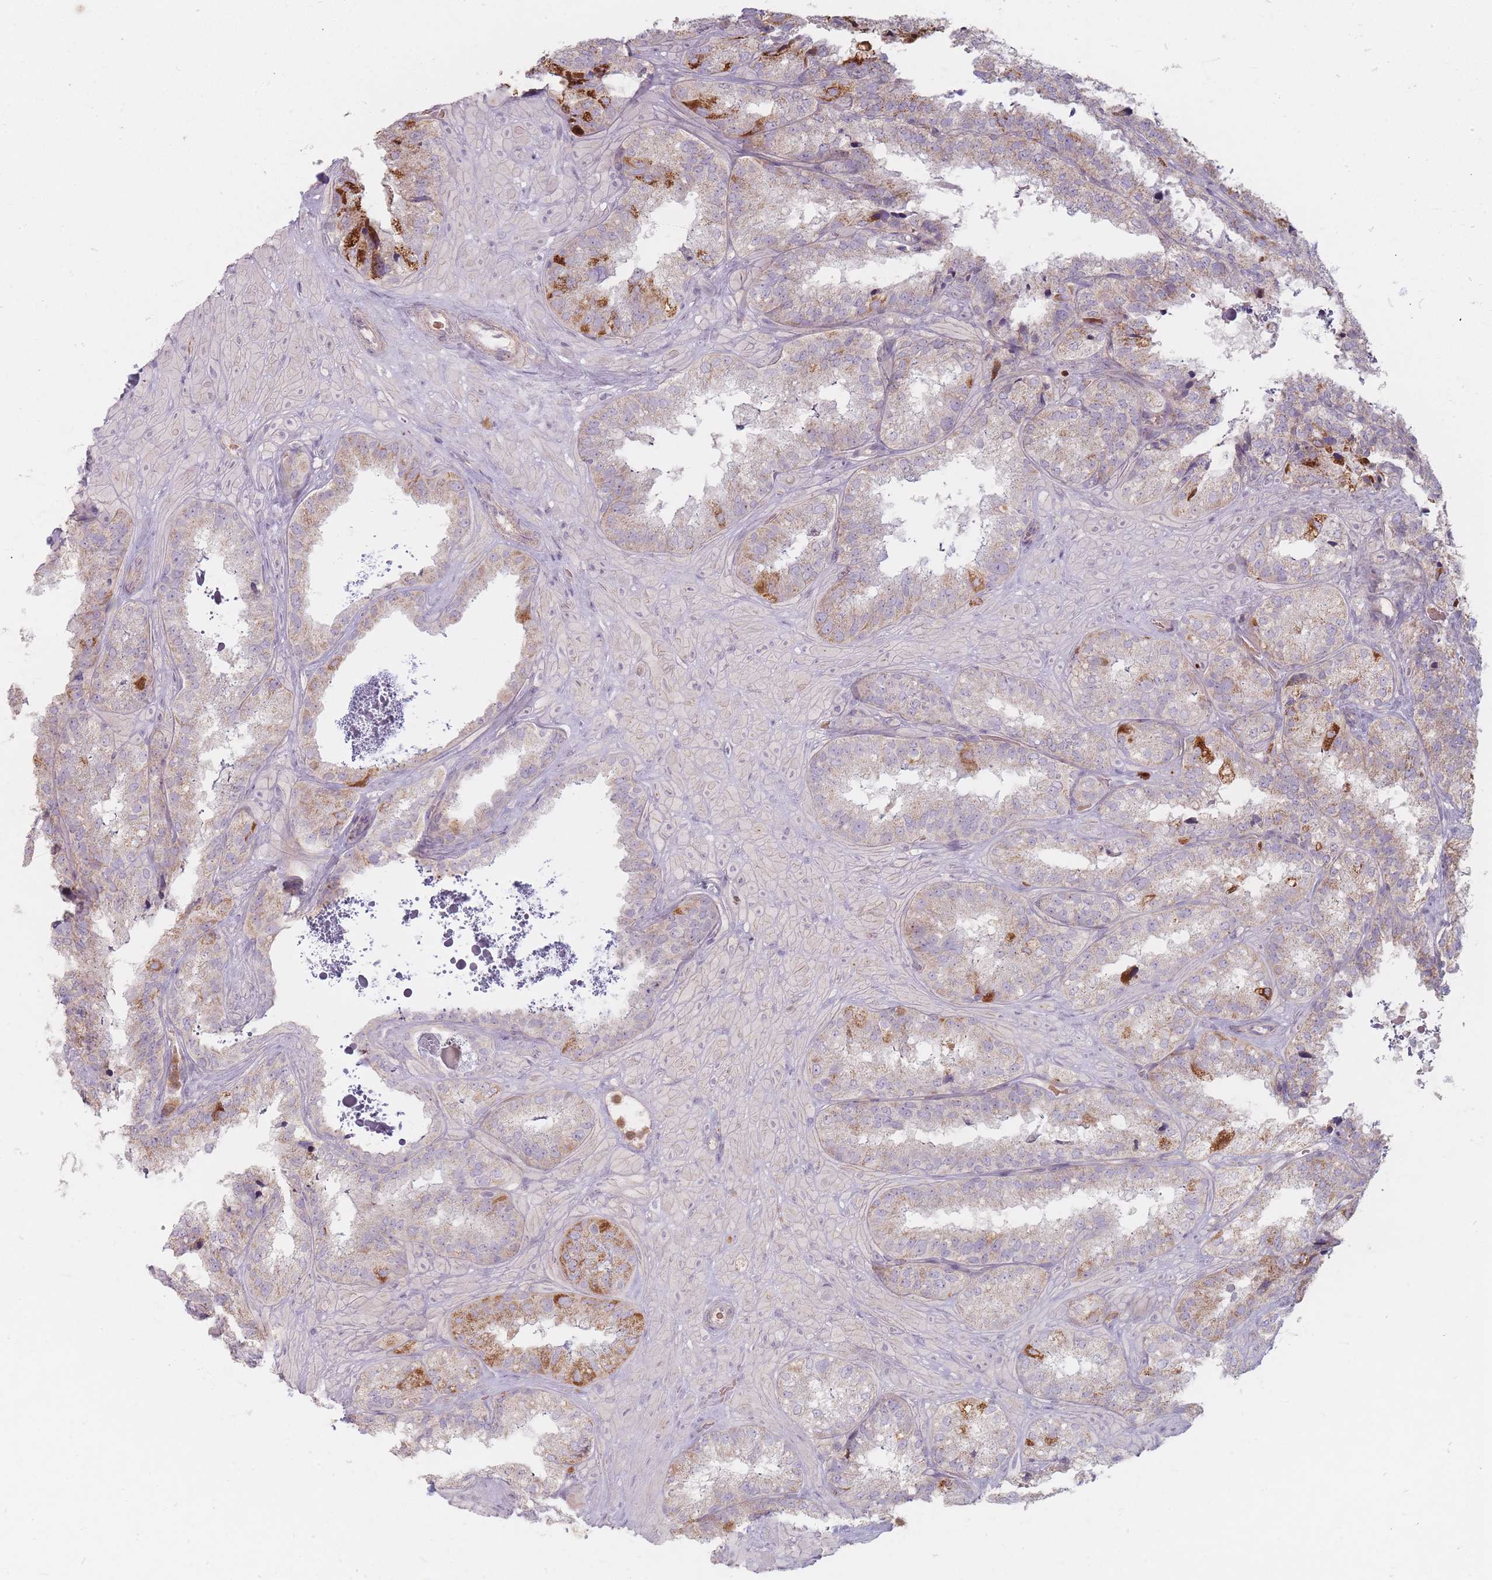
{"staining": {"intensity": "strong", "quantity": "<25%", "location": "cytoplasmic/membranous"}, "tissue": "seminal vesicle", "cell_type": "Glandular cells", "image_type": "normal", "snomed": [{"axis": "morphology", "description": "Normal tissue, NOS"}, {"axis": "topography", "description": "Seminal veicle"}], "caption": "Protein expression analysis of unremarkable seminal vesicle exhibits strong cytoplasmic/membranous staining in approximately <25% of glandular cells.", "gene": "CHCHD7", "patient": {"sex": "male", "age": 58}}